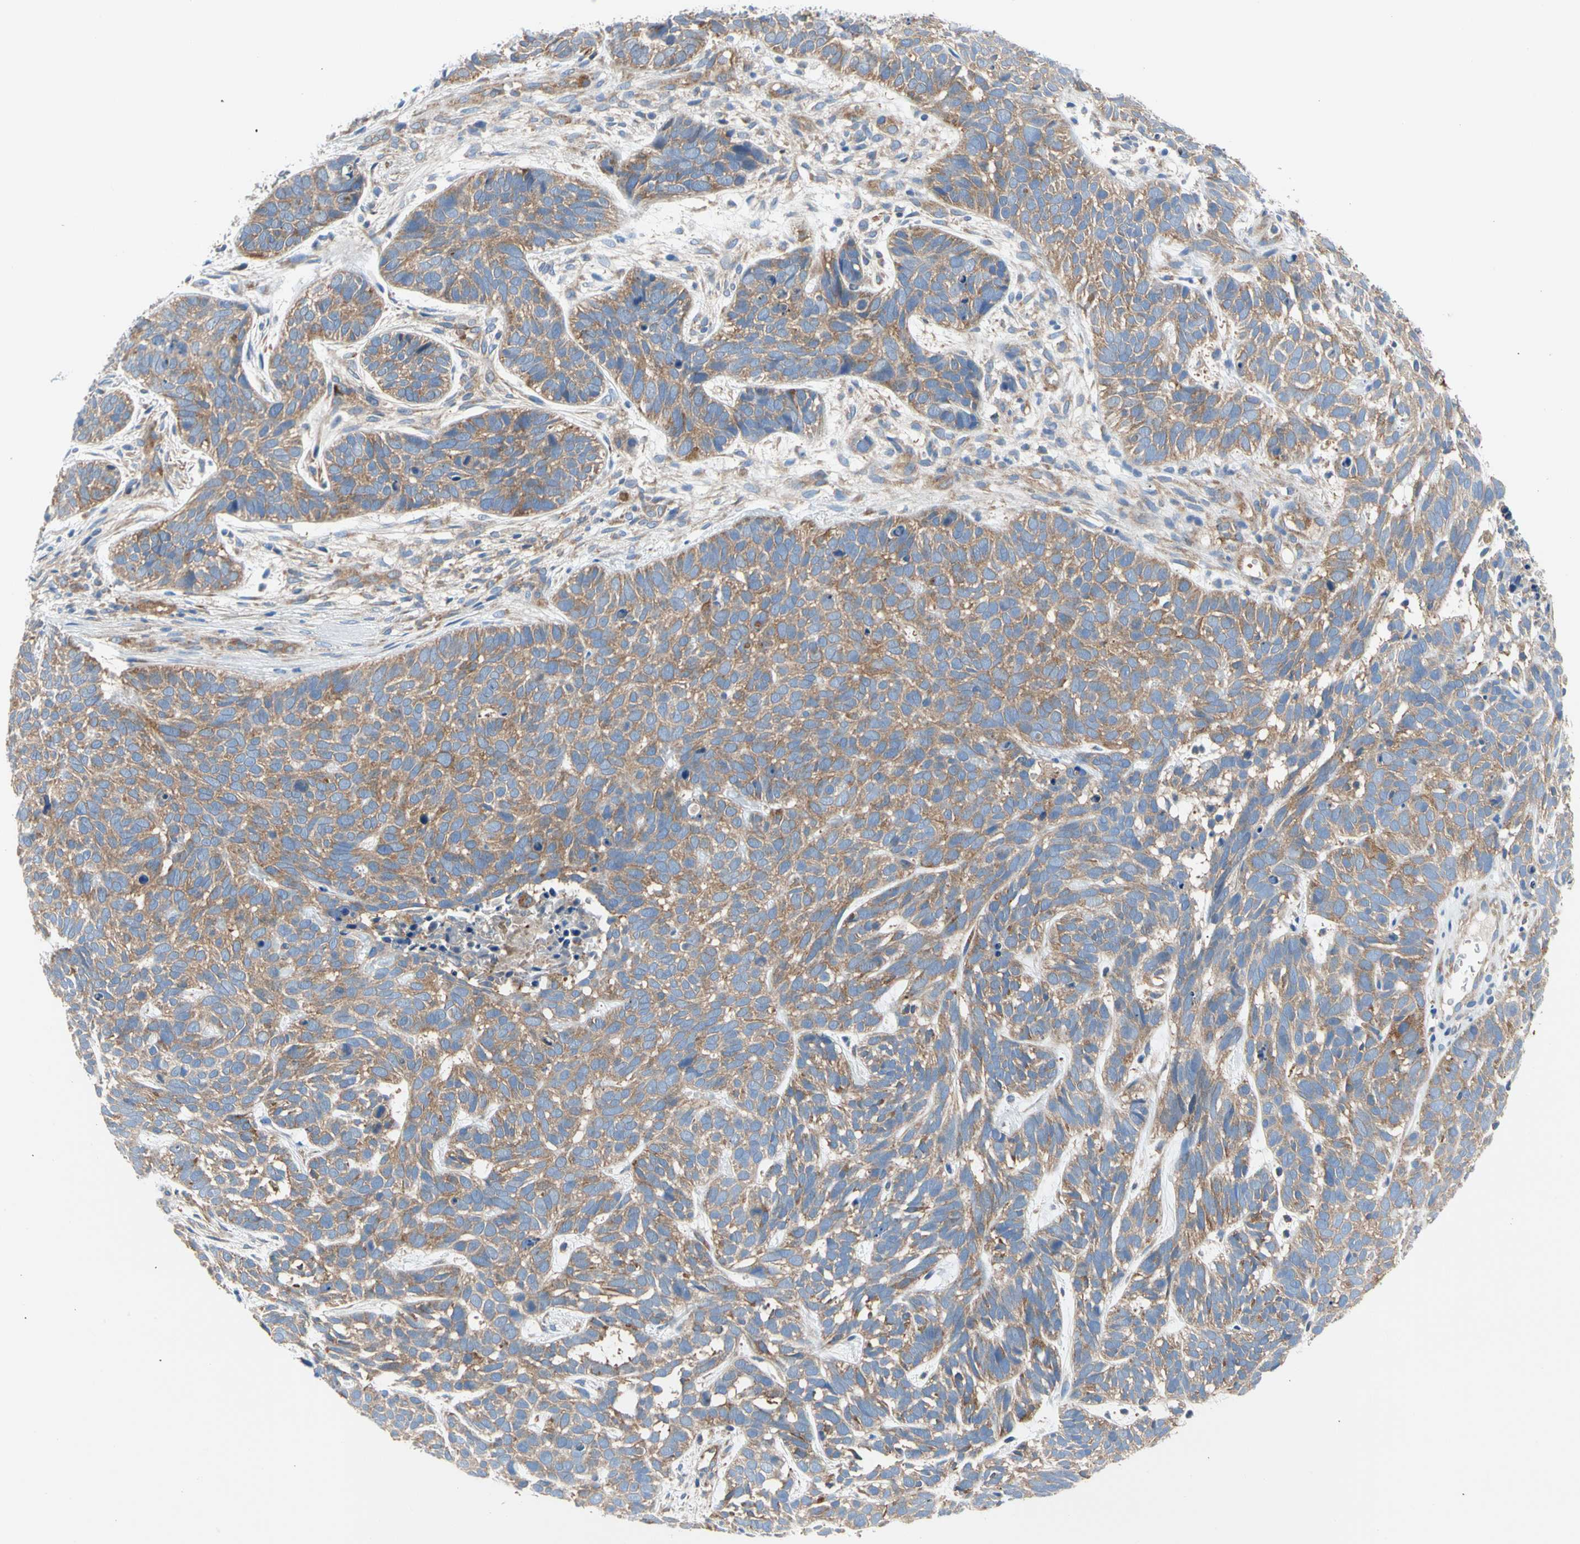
{"staining": {"intensity": "moderate", "quantity": ">75%", "location": "cytoplasmic/membranous"}, "tissue": "skin cancer", "cell_type": "Tumor cells", "image_type": "cancer", "snomed": [{"axis": "morphology", "description": "Basal cell carcinoma"}, {"axis": "topography", "description": "Skin"}], "caption": "High-power microscopy captured an immunohistochemistry (IHC) histopathology image of skin basal cell carcinoma, revealing moderate cytoplasmic/membranous positivity in approximately >75% of tumor cells.", "gene": "GPHN", "patient": {"sex": "male", "age": 87}}